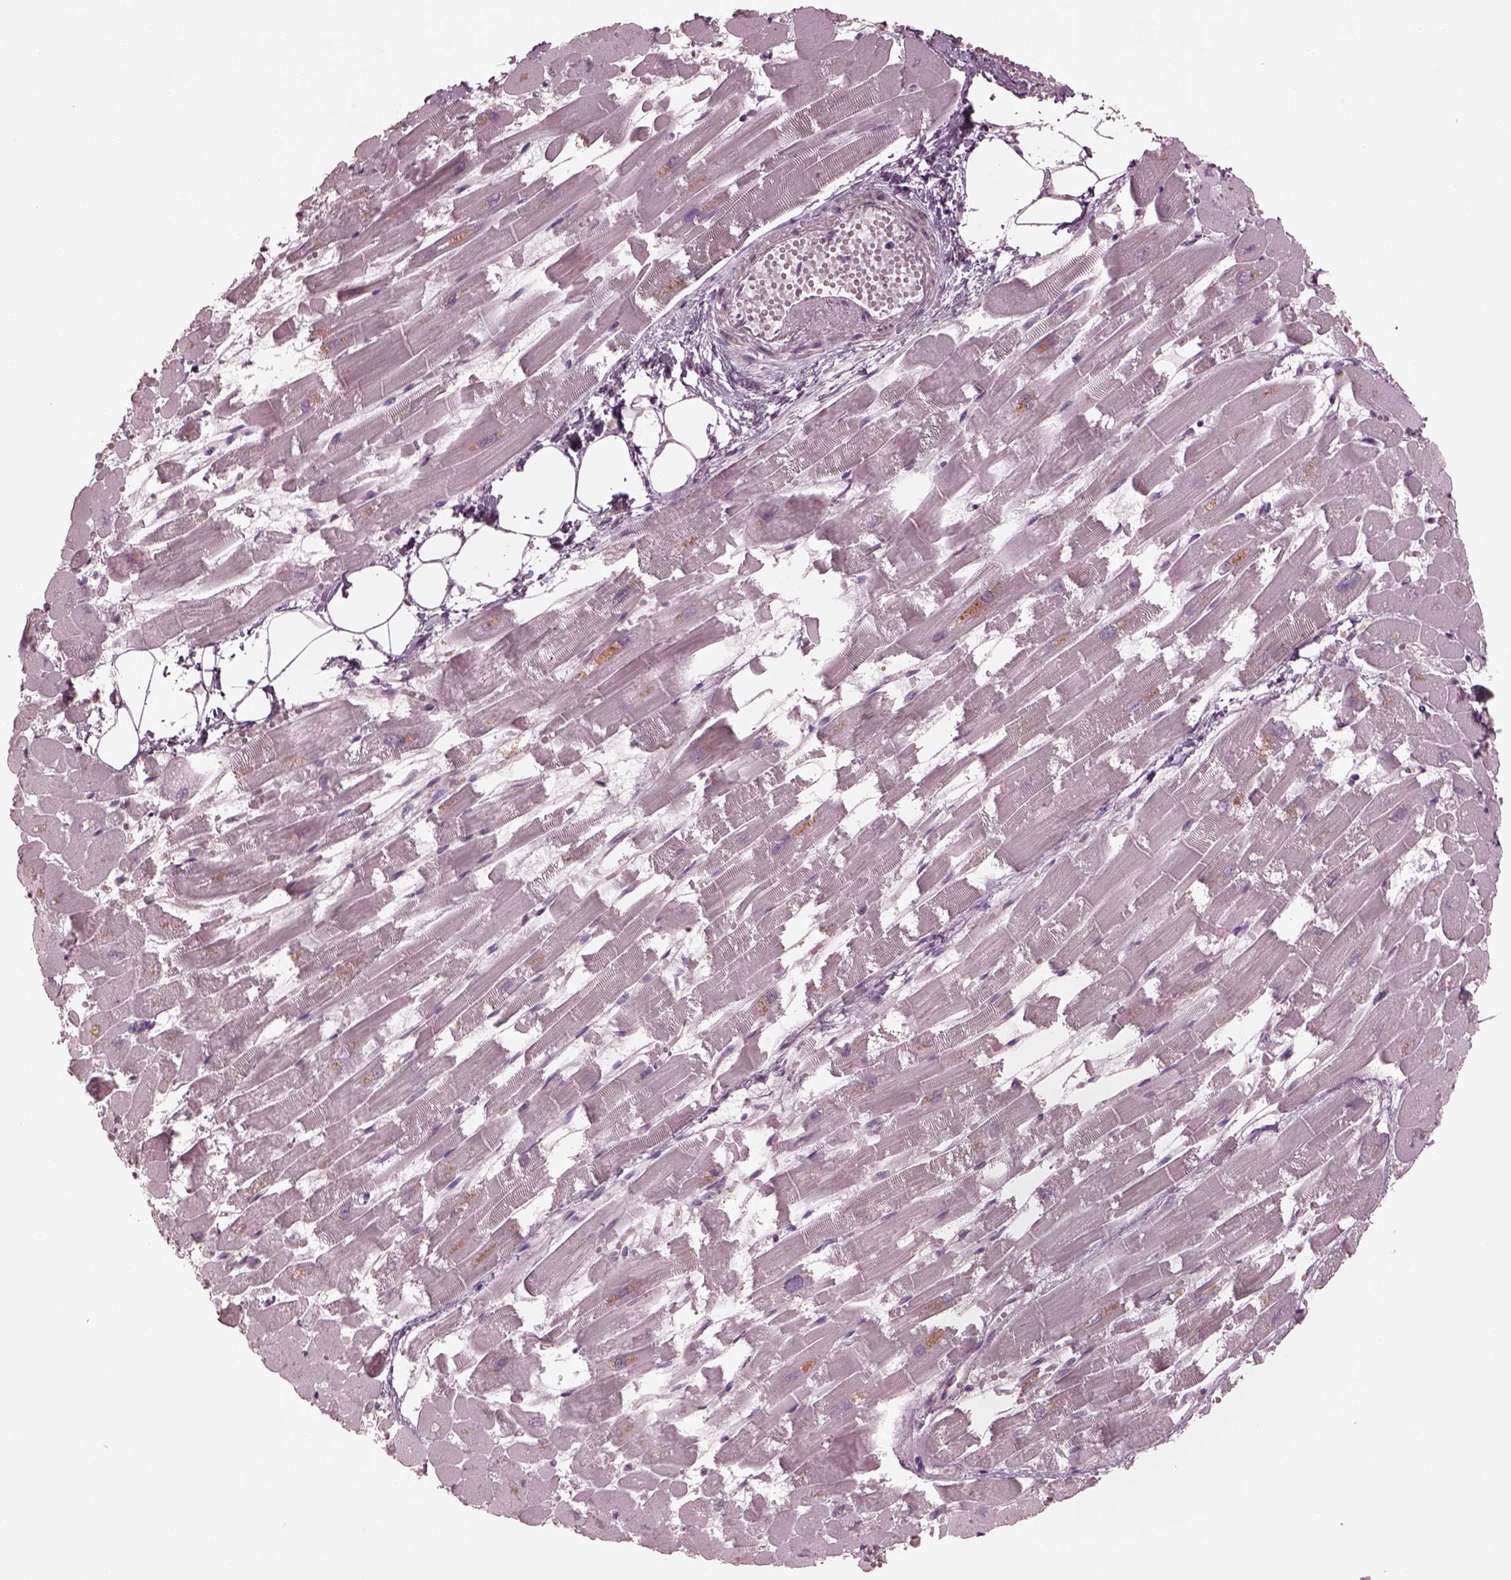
{"staining": {"intensity": "negative", "quantity": "none", "location": "none"}, "tissue": "heart muscle", "cell_type": "Cardiomyocytes", "image_type": "normal", "snomed": [{"axis": "morphology", "description": "Normal tissue, NOS"}, {"axis": "topography", "description": "Heart"}], "caption": "IHC of unremarkable heart muscle demonstrates no positivity in cardiomyocytes. Nuclei are stained in blue.", "gene": "VWA5B1", "patient": {"sex": "female", "age": 52}}